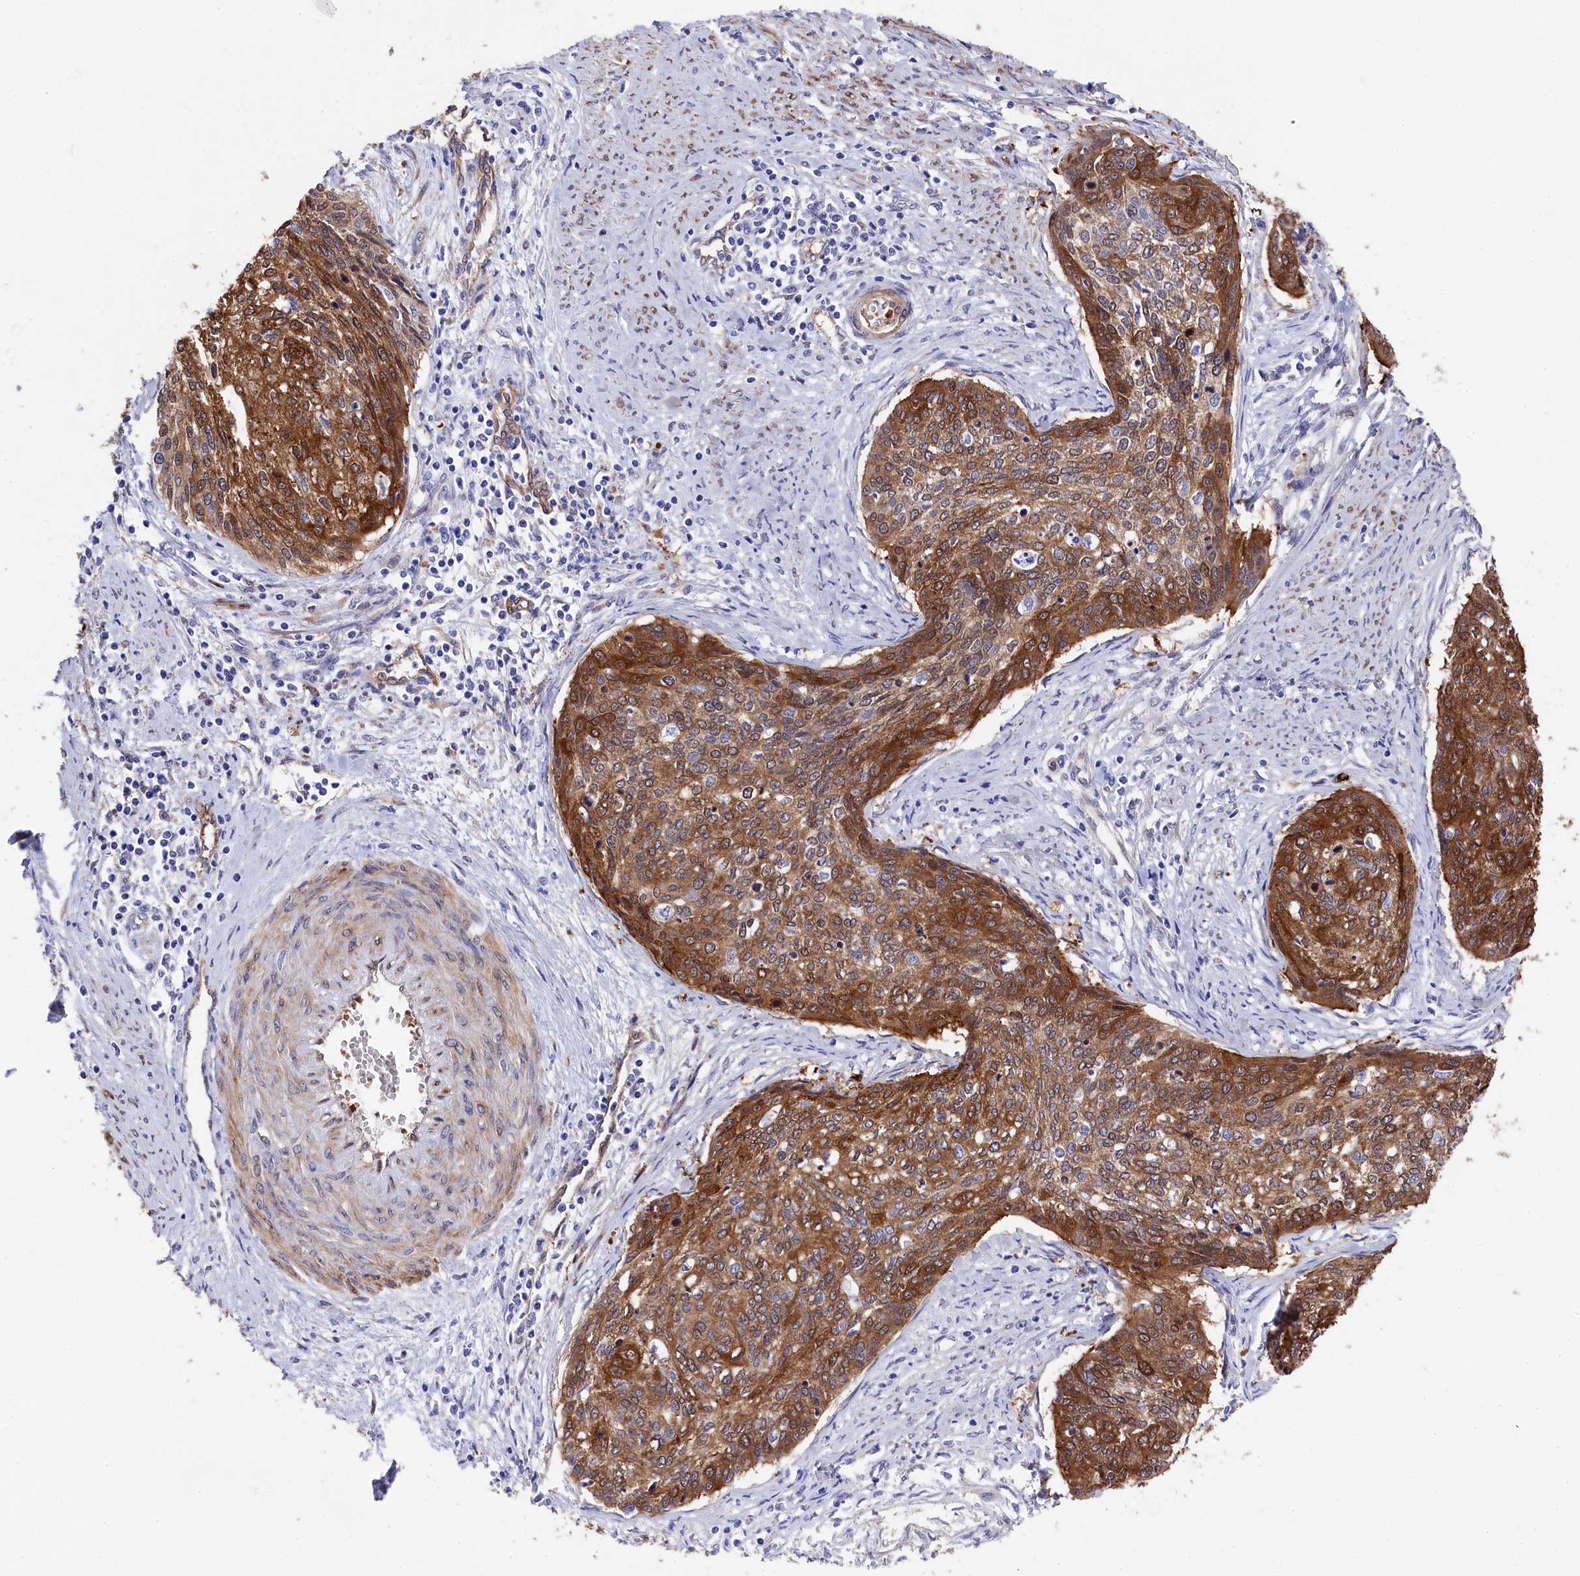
{"staining": {"intensity": "strong", "quantity": ">75%", "location": "cytoplasmic/membranous"}, "tissue": "cervical cancer", "cell_type": "Tumor cells", "image_type": "cancer", "snomed": [{"axis": "morphology", "description": "Squamous cell carcinoma, NOS"}, {"axis": "topography", "description": "Cervix"}], "caption": "Cervical cancer stained for a protein (brown) demonstrates strong cytoplasmic/membranous positive staining in approximately >75% of tumor cells.", "gene": "LHFPL4", "patient": {"sex": "female", "age": 37}}